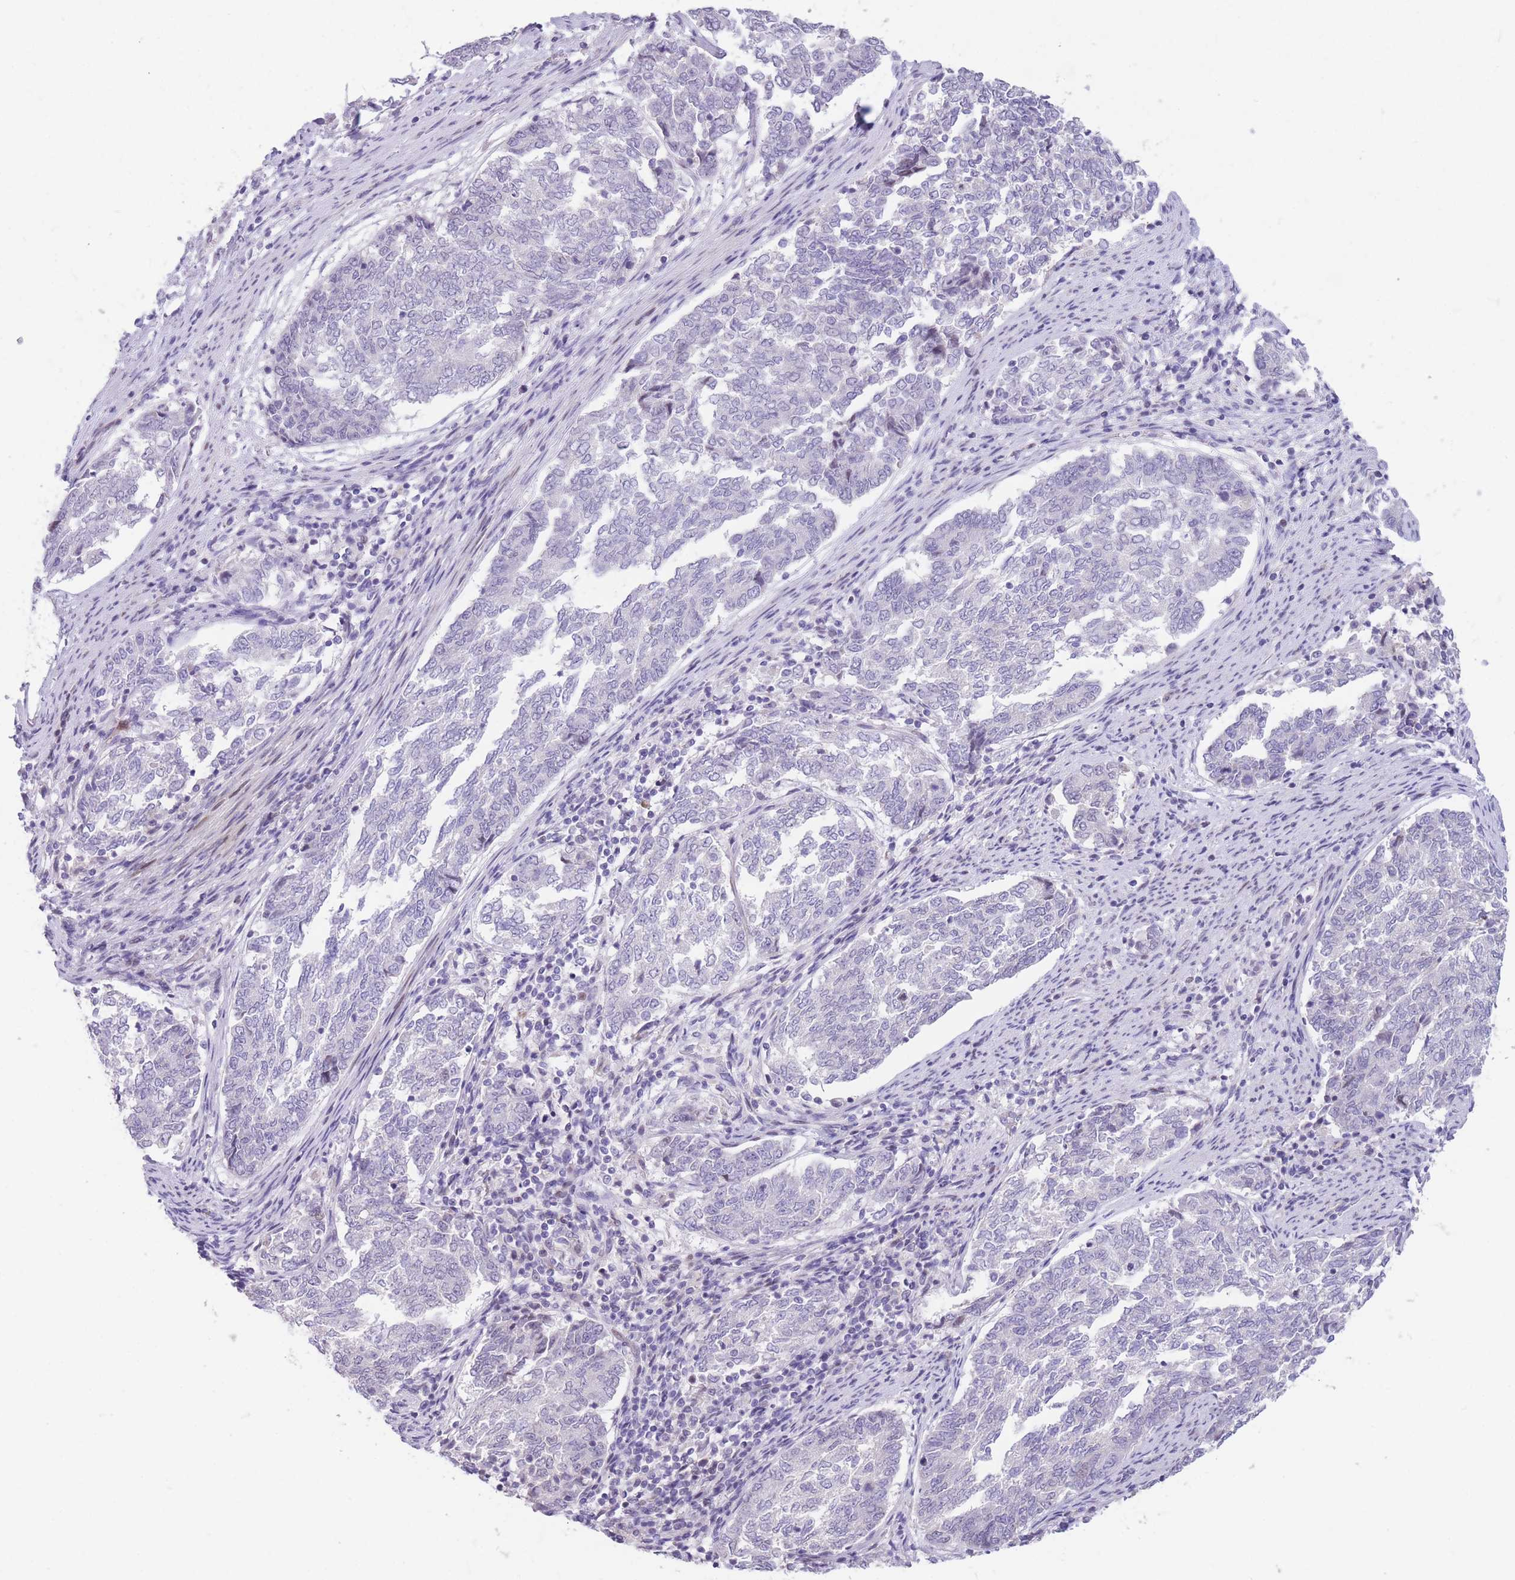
{"staining": {"intensity": "negative", "quantity": "none", "location": "none"}, "tissue": "endometrial cancer", "cell_type": "Tumor cells", "image_type": "cancer", "snomed": [{"axis": "morphology", "description": "Adenocarcinoma, NOS"}, {"axis": "topography", "description": "Endometrium"}], "caption": "Tumor cells show no significant protein staining in endometrial adenocarcinoma.", "gene": "SHCBP1", "patient": {"sex": "female", "age": 80}}